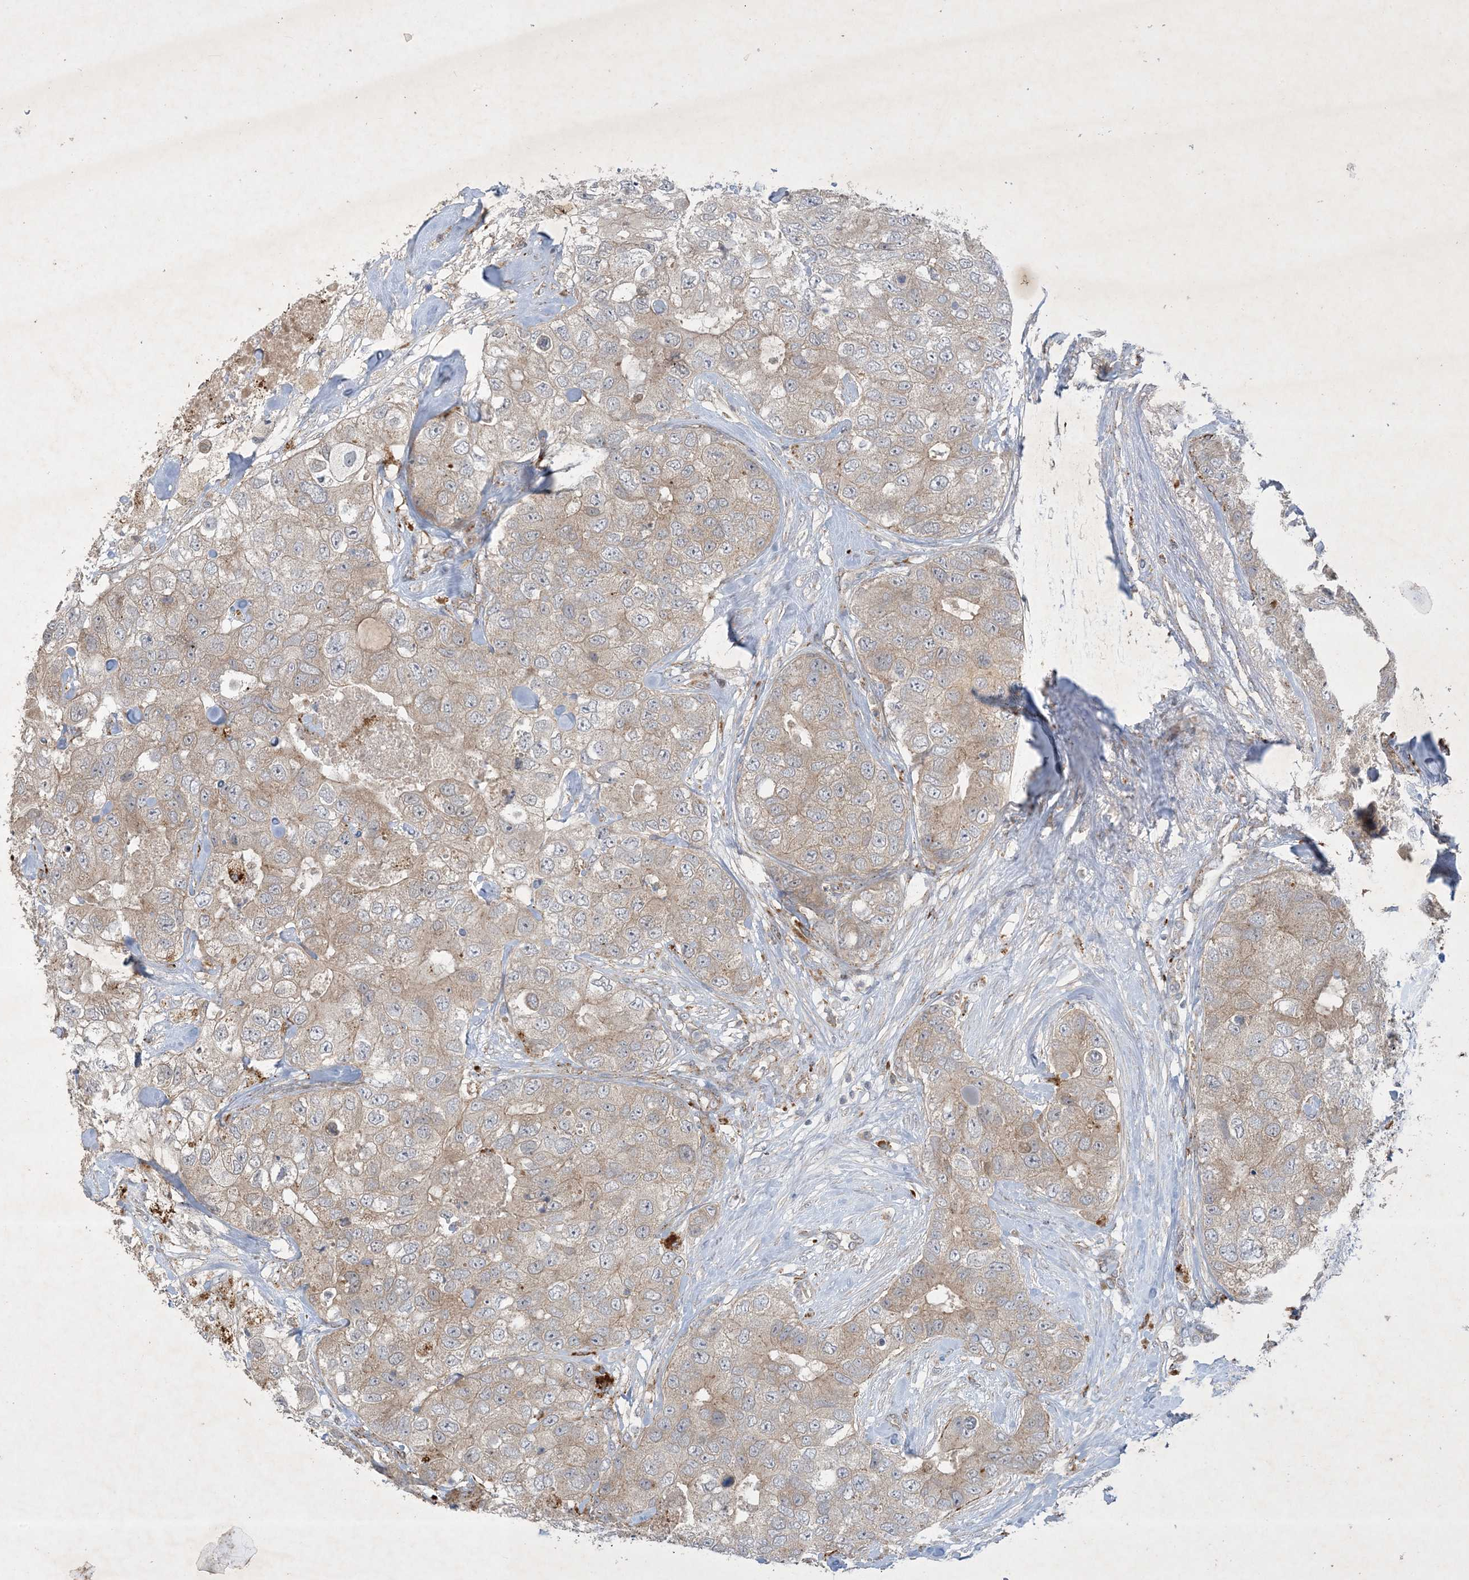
{"staining": {"intensity": "weak", "quantity": ">75%", "location": "cytoplasmic/membranous"}, "tissue": "breast cancer", "cell_type": "Tumor cells", "image_type": "cancer", "snomed": [{"axis": "morphology", "description": "Duct carcinoma"}, {"axis": "topography", "description": "Breast"}], "caption": "Human breast cancer (intraductal carcinoma) stained for a protein (brown) reveals weak cytoplasmic/membranous positive positivity in about >75% of tumor cells.", "gene": "MRPS18A", "patient": {"sex": "female", "age": 62}}